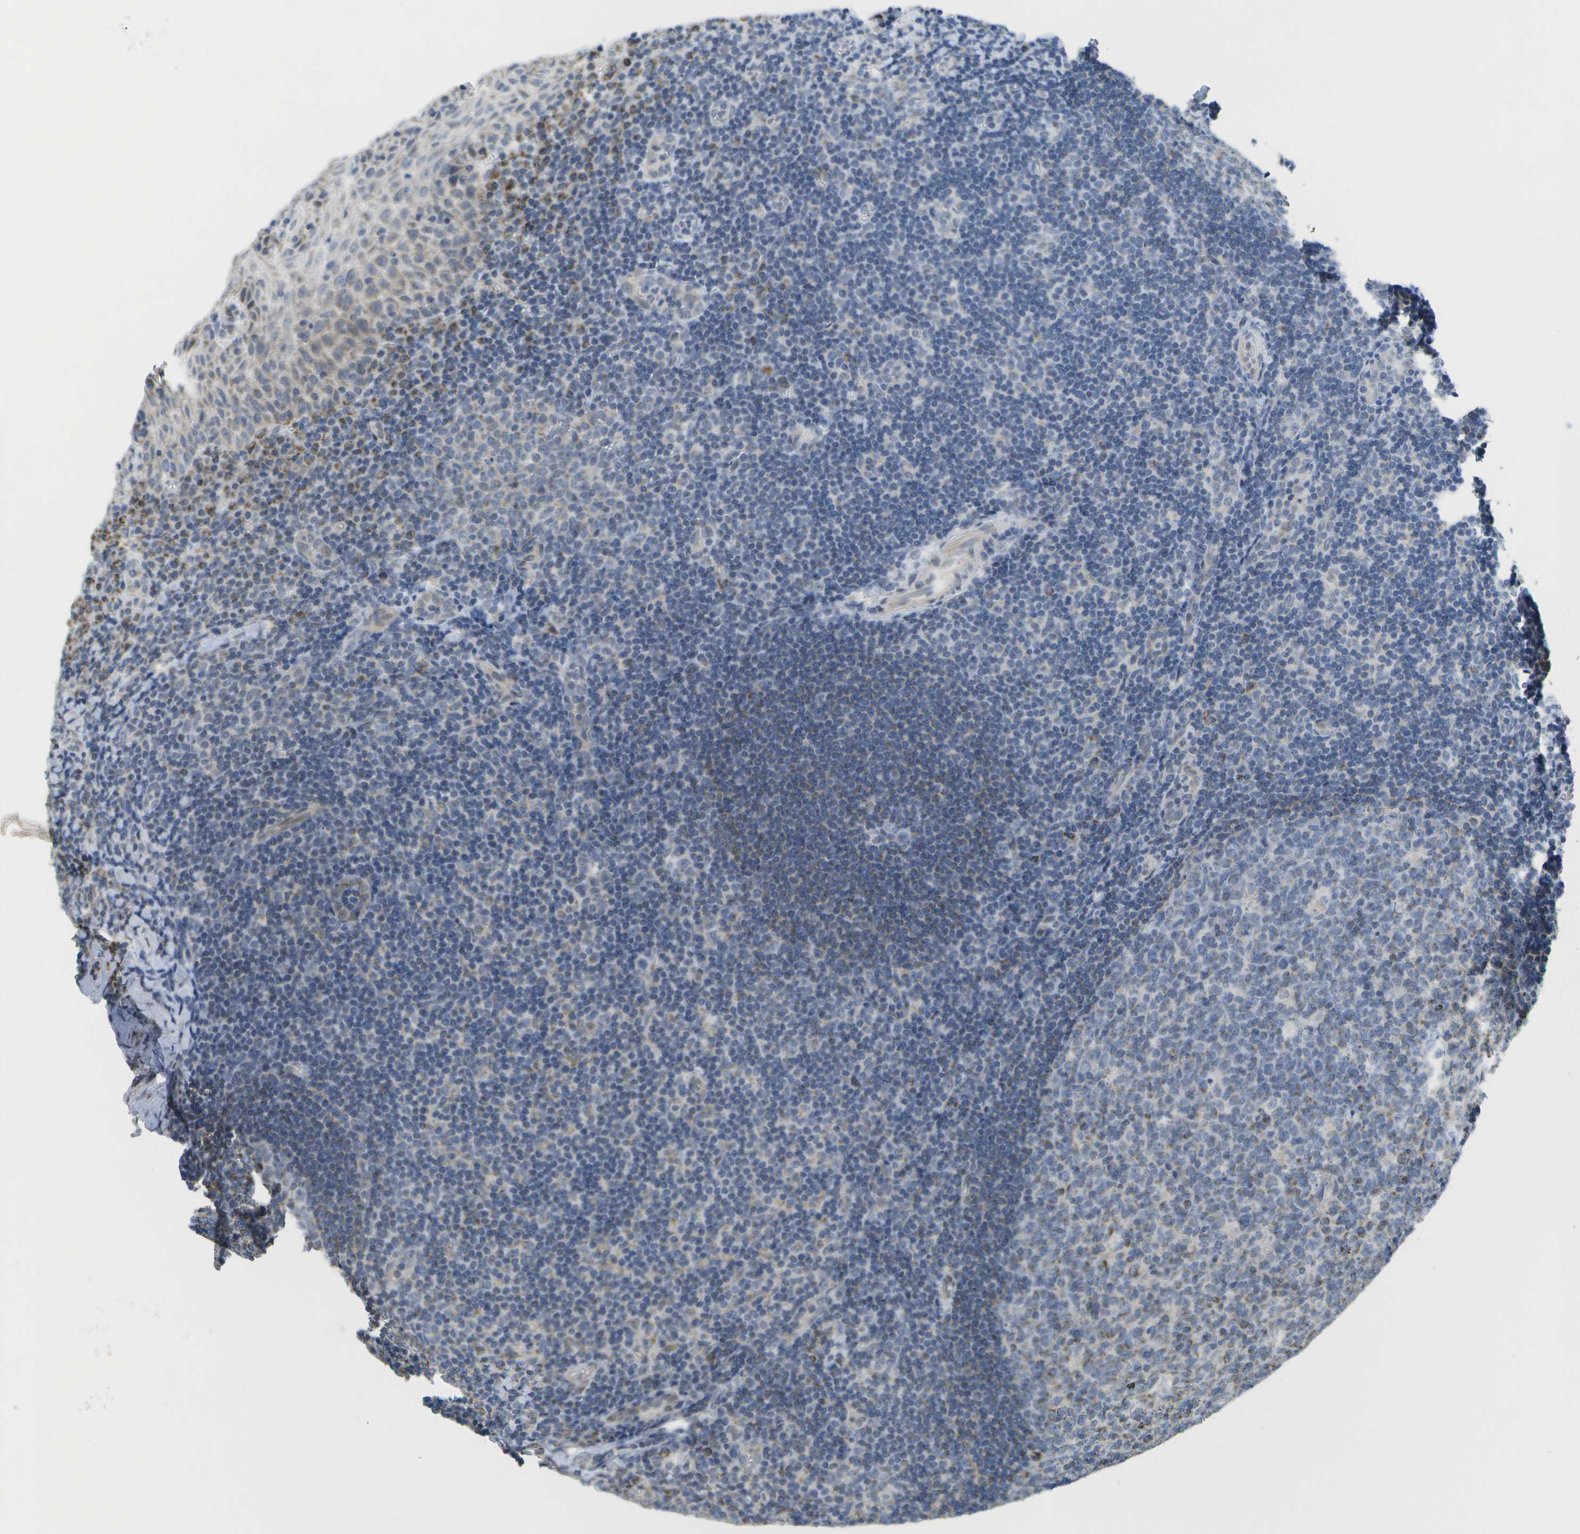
{"staining": {"intensity": "moderate", "quantity": "25%-75%", "location": "cytoplasmic/membranous"}, "tissue": "tonsil", "cell_type": "Germinal center cells", "image_type": "normal", "snomed": [{"axis": "morphology", "description": "Normal tissue, NOS"}, {"axis": "topography", "description": "Tonsil"}], "caption": "Tonsil stained with IHC demonstrates moderate cytoplasmic/membranous staining in about 25%-75% of germinal center cells. The staining is performed using DAB brown chromogen to label protein expression. The nuclei are counter-stained blue using hematoxylin.", "gene": "TMEM223", "patient": {"sex": "male", "age": 37}}